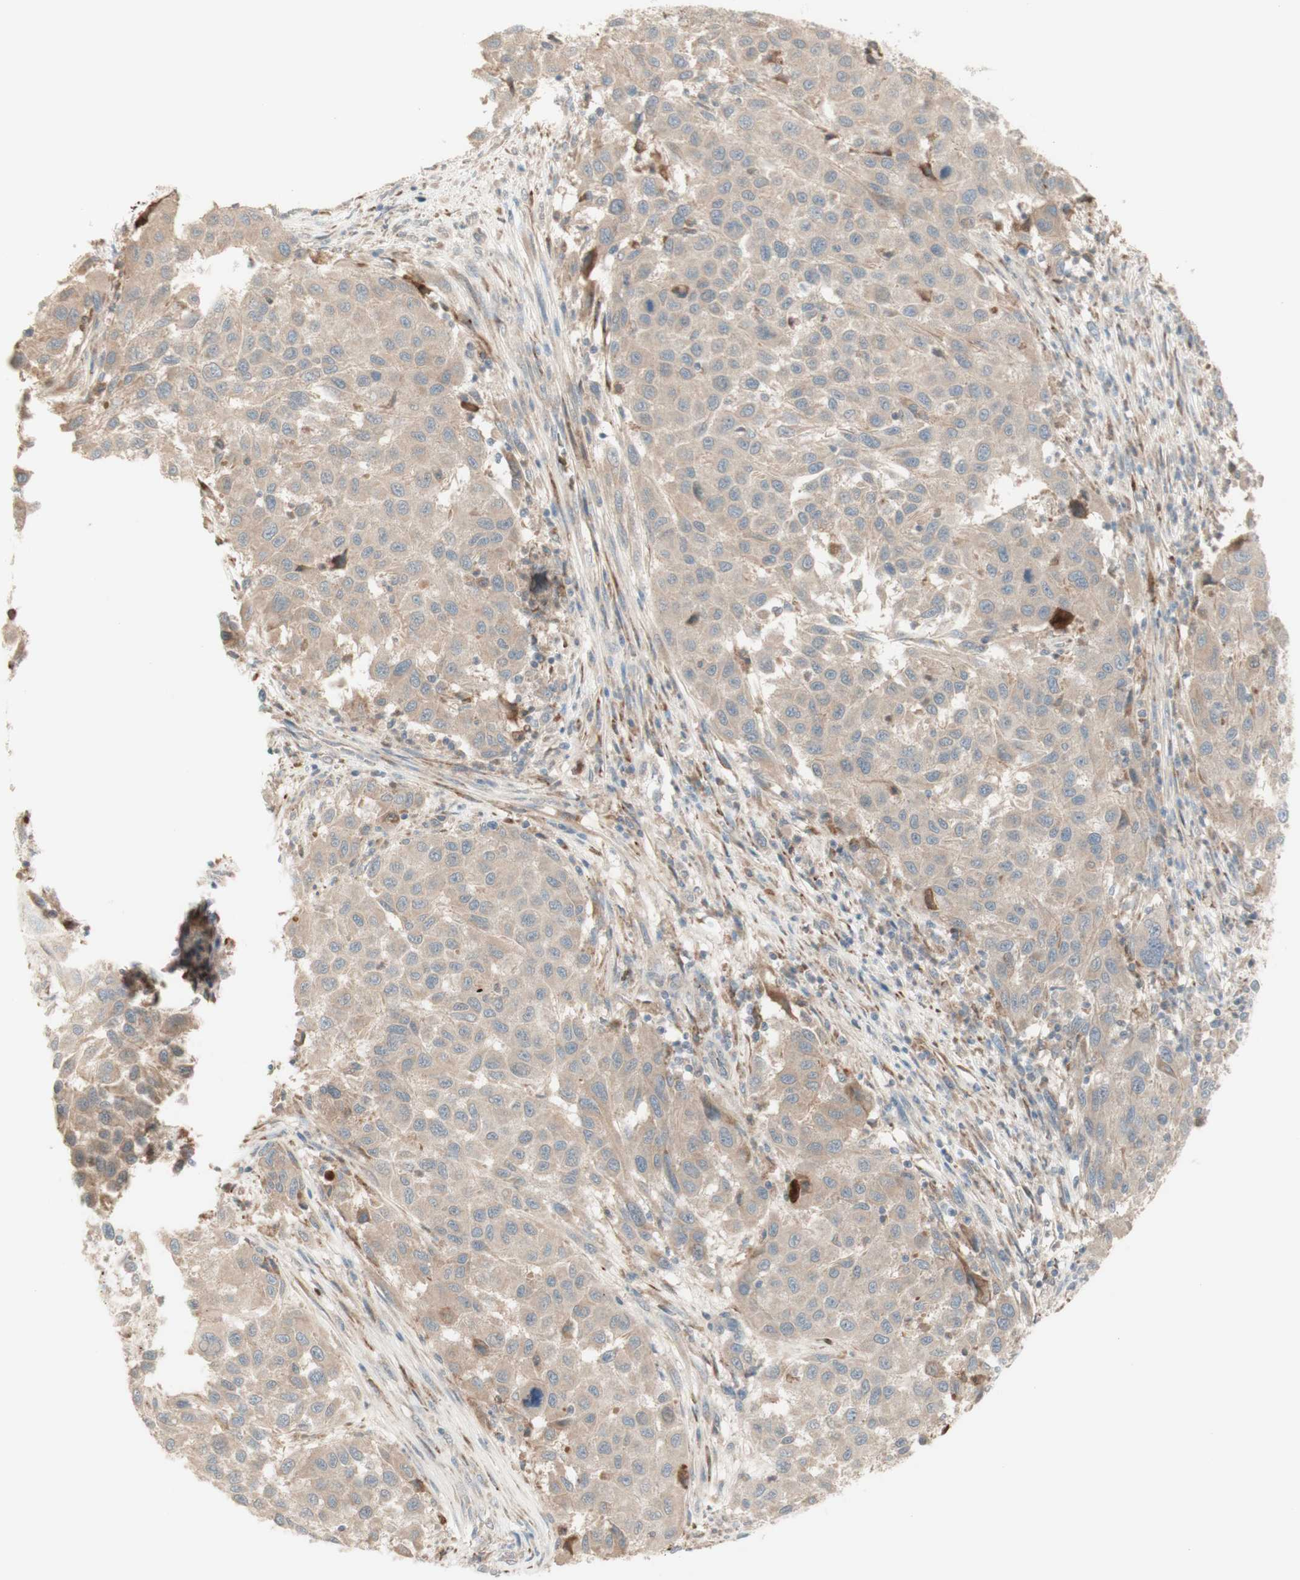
{"staining": {"intensity": "weak", "quantity": ">75%", "location": "cytoplasmic/membranous"}, "tissue": "melanoma", "cell_type": "Tumor cells", "image_type": "cancer", "snomed": [{"axis": "morphology", "description": "Malignant melanoma, Metastatic site"}, {"axis": "topography", "description": "Lymph node"}], "caption": "IHC (DAB) staining of malignant melanoma (metastatic site) reveals weak cytoplasmic/membranous protein positivity in approximately >75% of tumor cells. (Brightfield microscopy of DAB IHC at high magnification).", "gene": "PTGER4", "patient": {"sex": "male", "age": 61}}